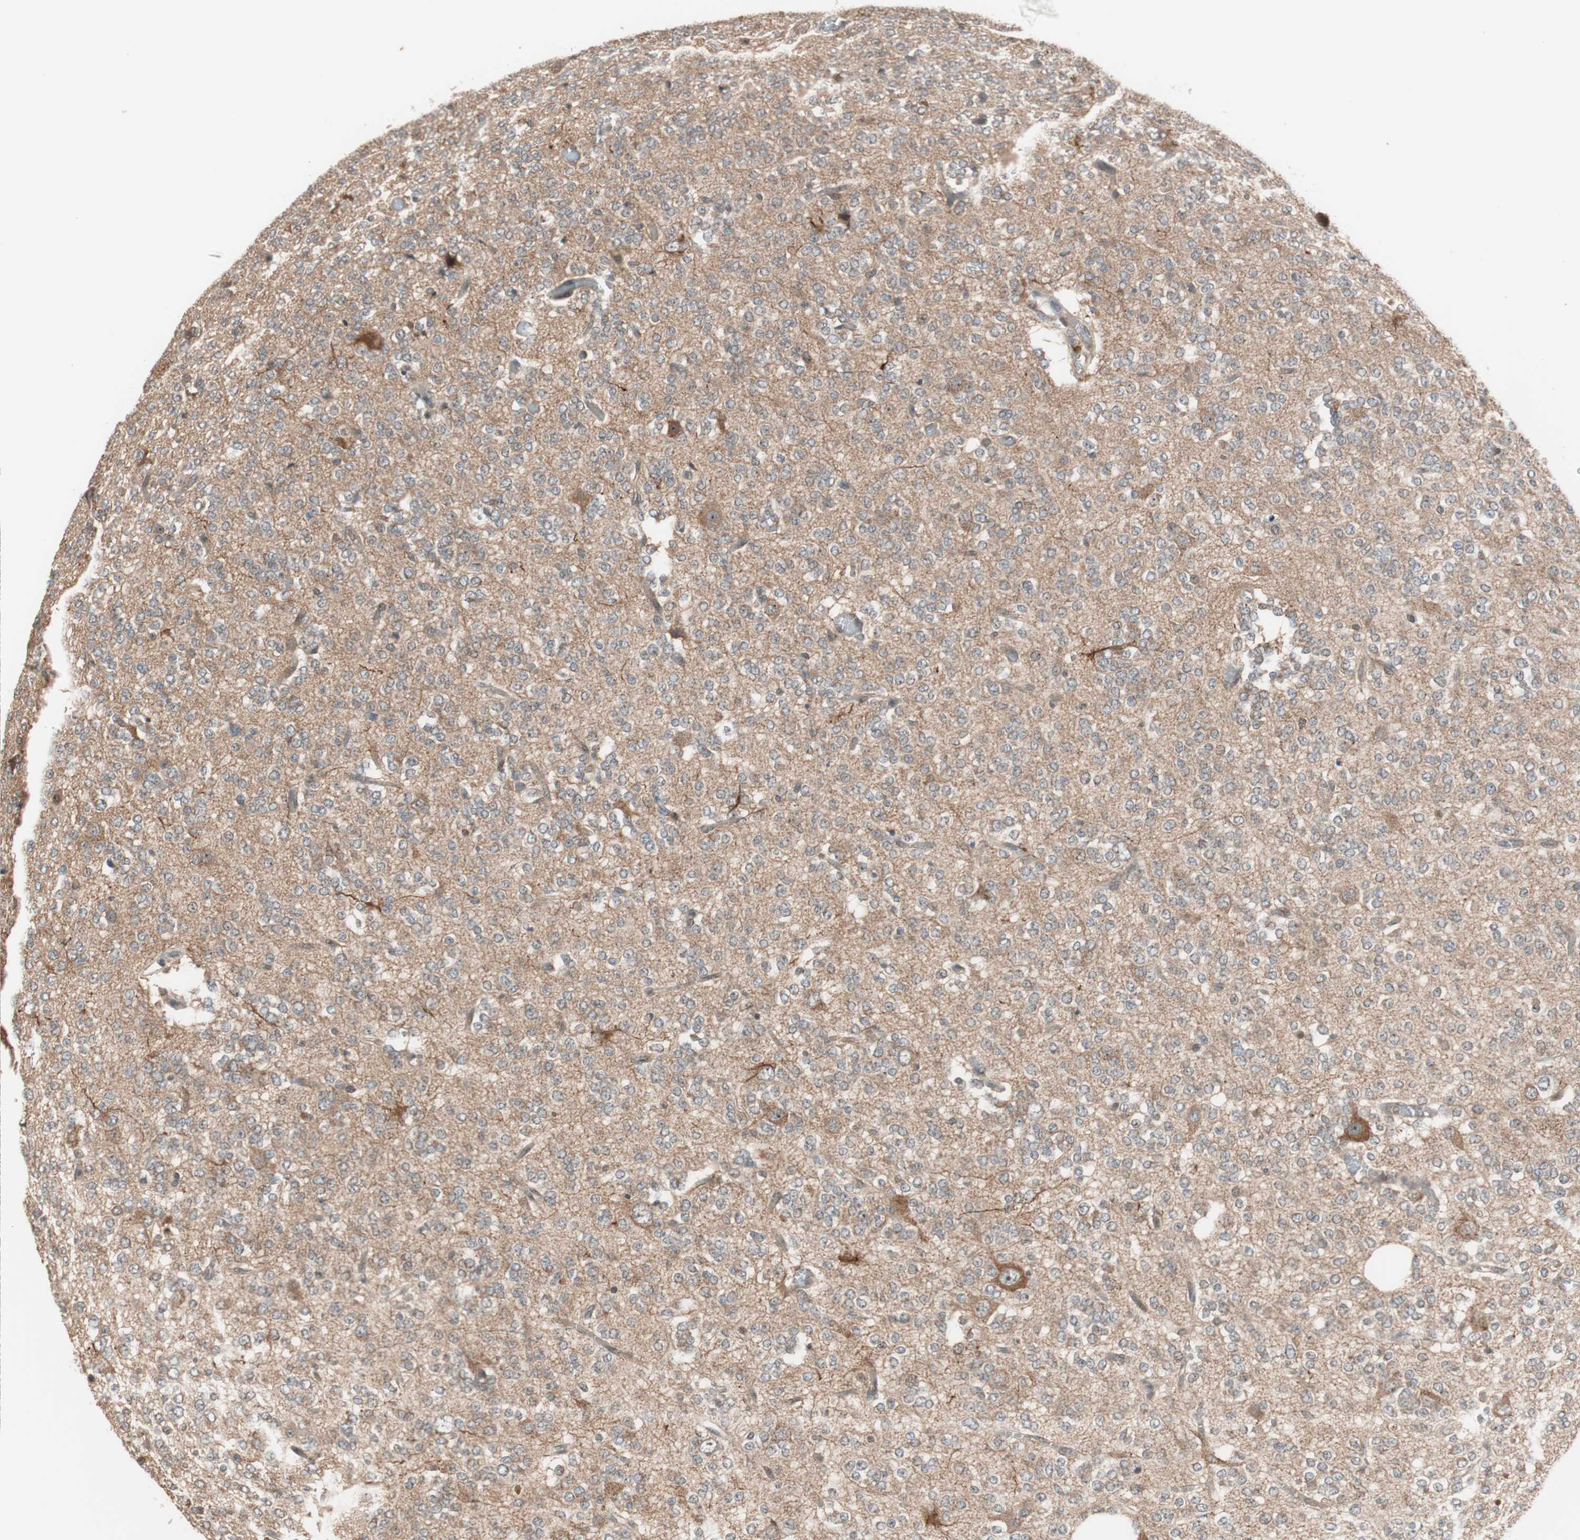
{"staining": {"intensity": "moderate", "quantity": ">75%", "location": "cytoplasmic/membranous"}, "tissue": "glioma", "cell_type": "Tumor cells", "image_type": "cancer", "snomed": [{"axis": "morphology", "description": "Glioma, malignant, Low grade"}, {"axis": "topography", "description": "Brain"}], "caption": "Immunohistochemistry of human glioma demonstrates medium levels of moderate cytoplasmic/membranous staining in about >75% of tumor cells.", "gene": "FBXO5", "patient": {"sex": "male", "age": 38}}